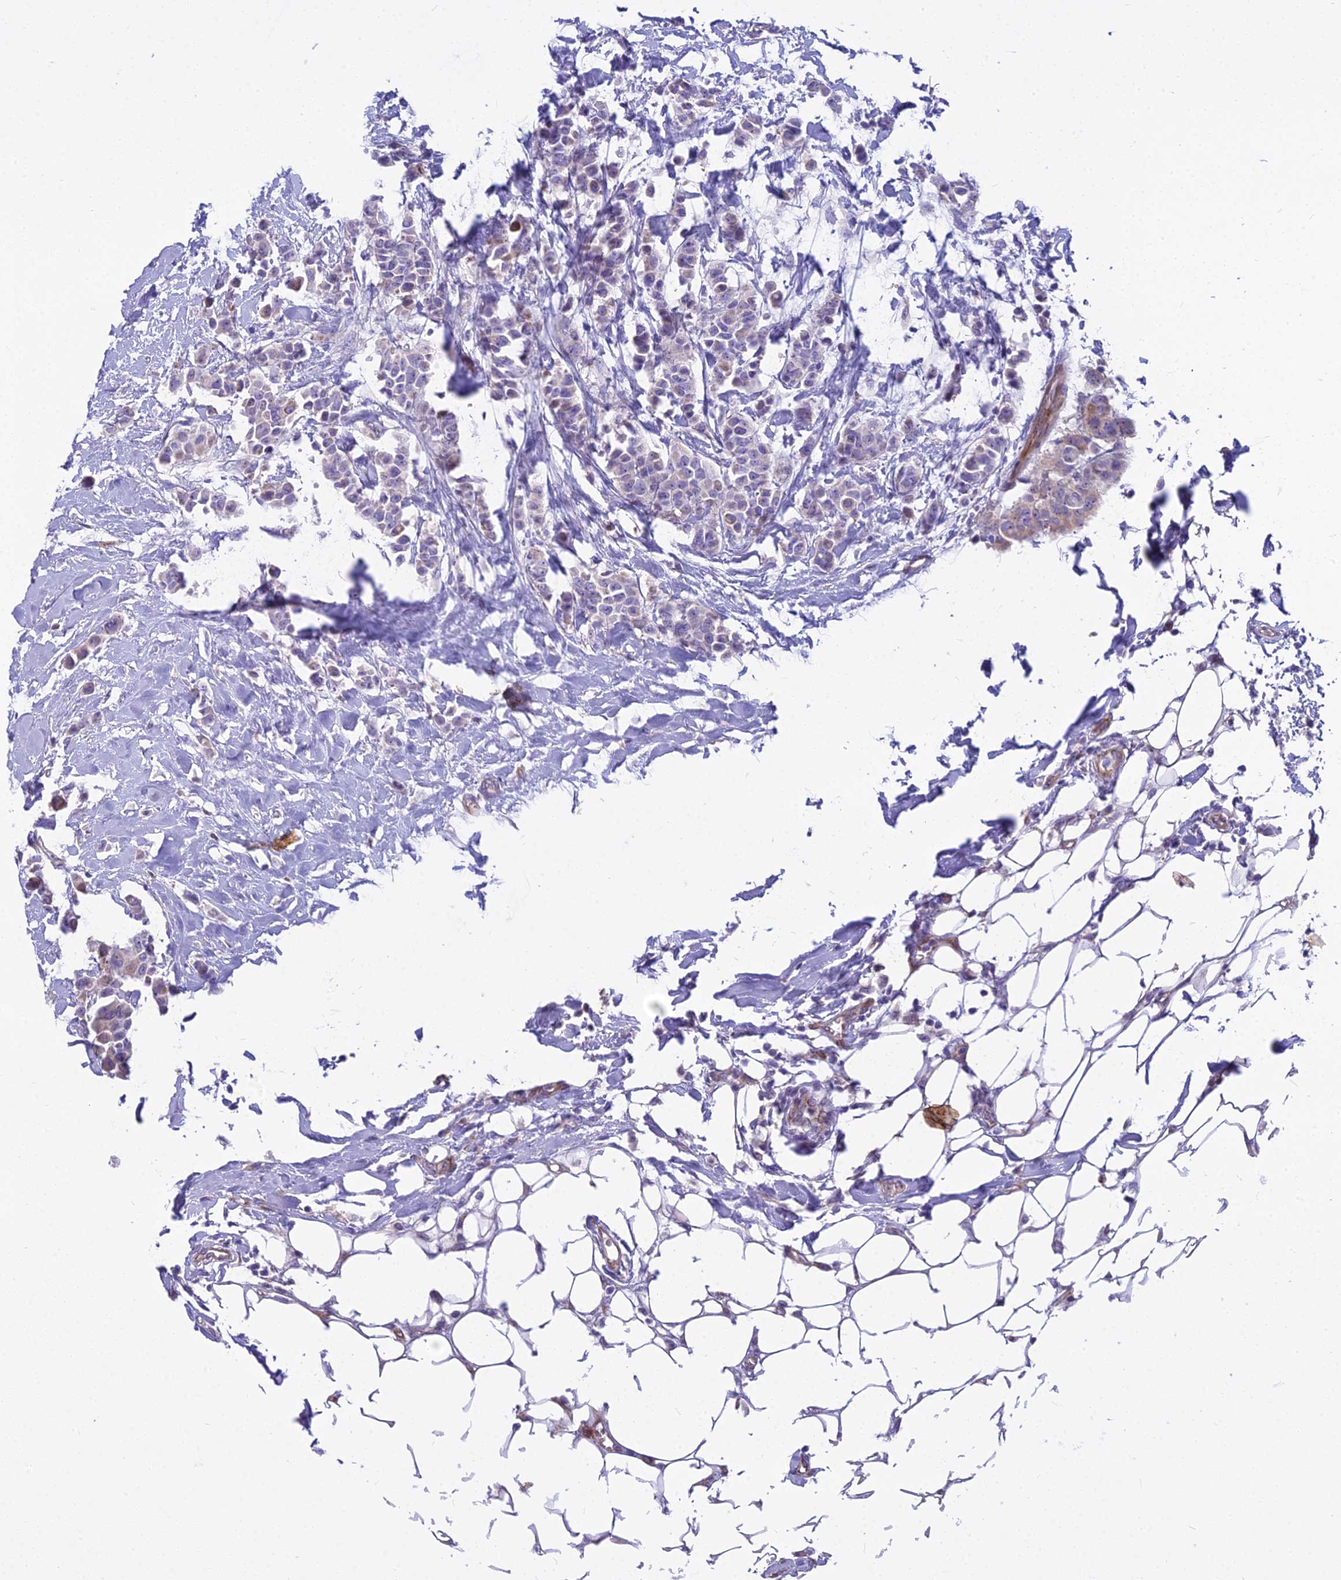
{"staining": {"intensity": "weak", "quantity": "<25%", "location": "cytoplasmic/membranous"}, "tissue": "breast cancer", "cell_type": "Tumor cells", "image_type": "cancer", "snomed": [{"axis": "morphology", "description": "Duct carcinoma"}, {"axis": "topography", "description": "Breast"}], "caption": "Histopathology image shows no significant protein staining in tumor cells of infiltrating ductal carcinoma (breast). Brightfield microscopy of IHC stained with DAB (brown) and hematoxylin (blue), captured at high magnification.", "gene": "PCDHB14", "patient": {"sex": "female", "age": 40}}